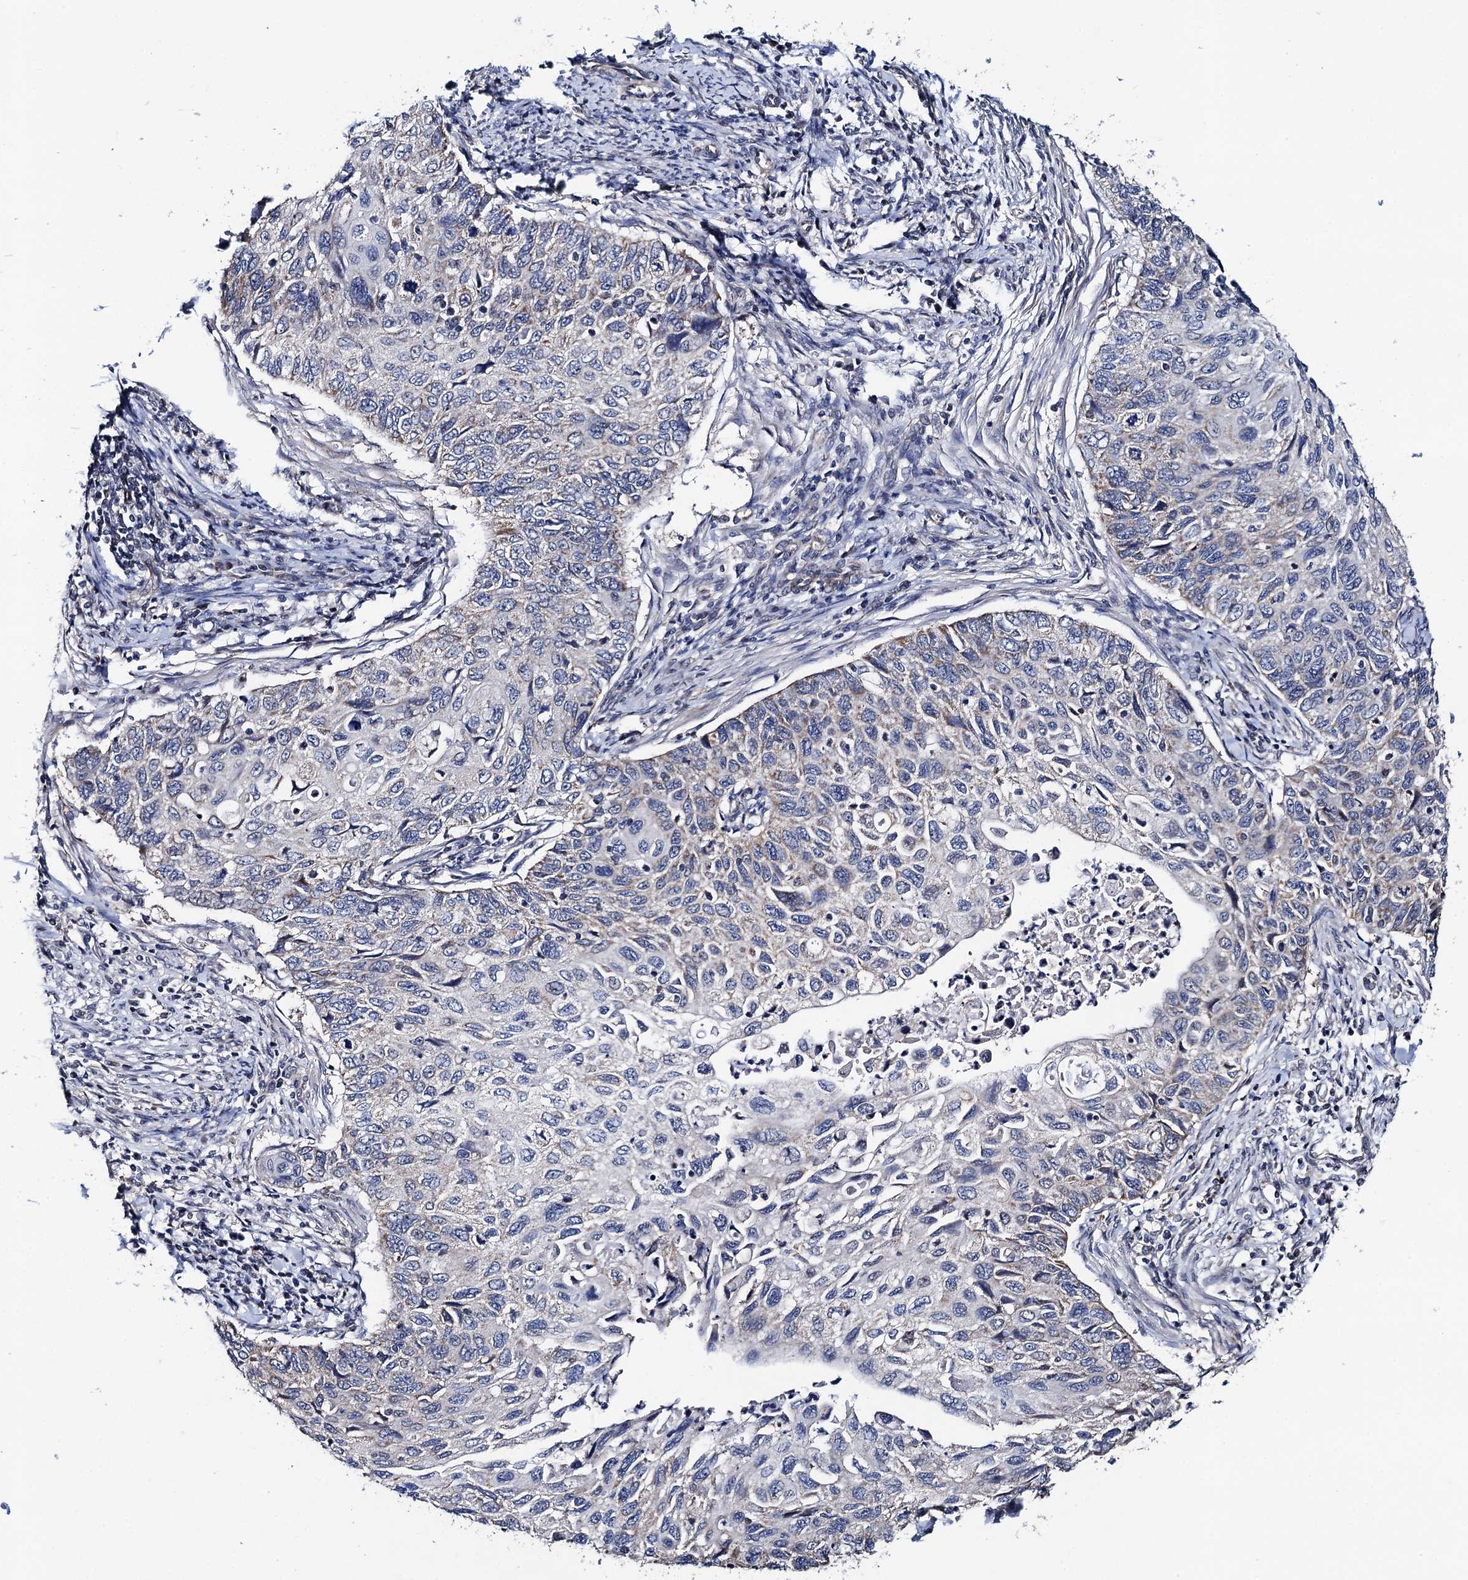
{"staining": {"intensity": "negative", "quantity": "none", "location": "none"}, "tissue": "cervical cancer", "cell_type": "Tumor cells", "image_type": "cancer", "snomed": [{"axis": "morphology", "description": "Squamous cell carcinoma, NOS"}, {"axis": "topography", "description": "Cervix"}], "caption": "Human cervical cancer (squamous cell carcinoma) stained for a protein using immunohistochemistry shows no expression in tumor cells.", "gene": "PTCD3", "patient": {"sex": "female", "age": 70}}